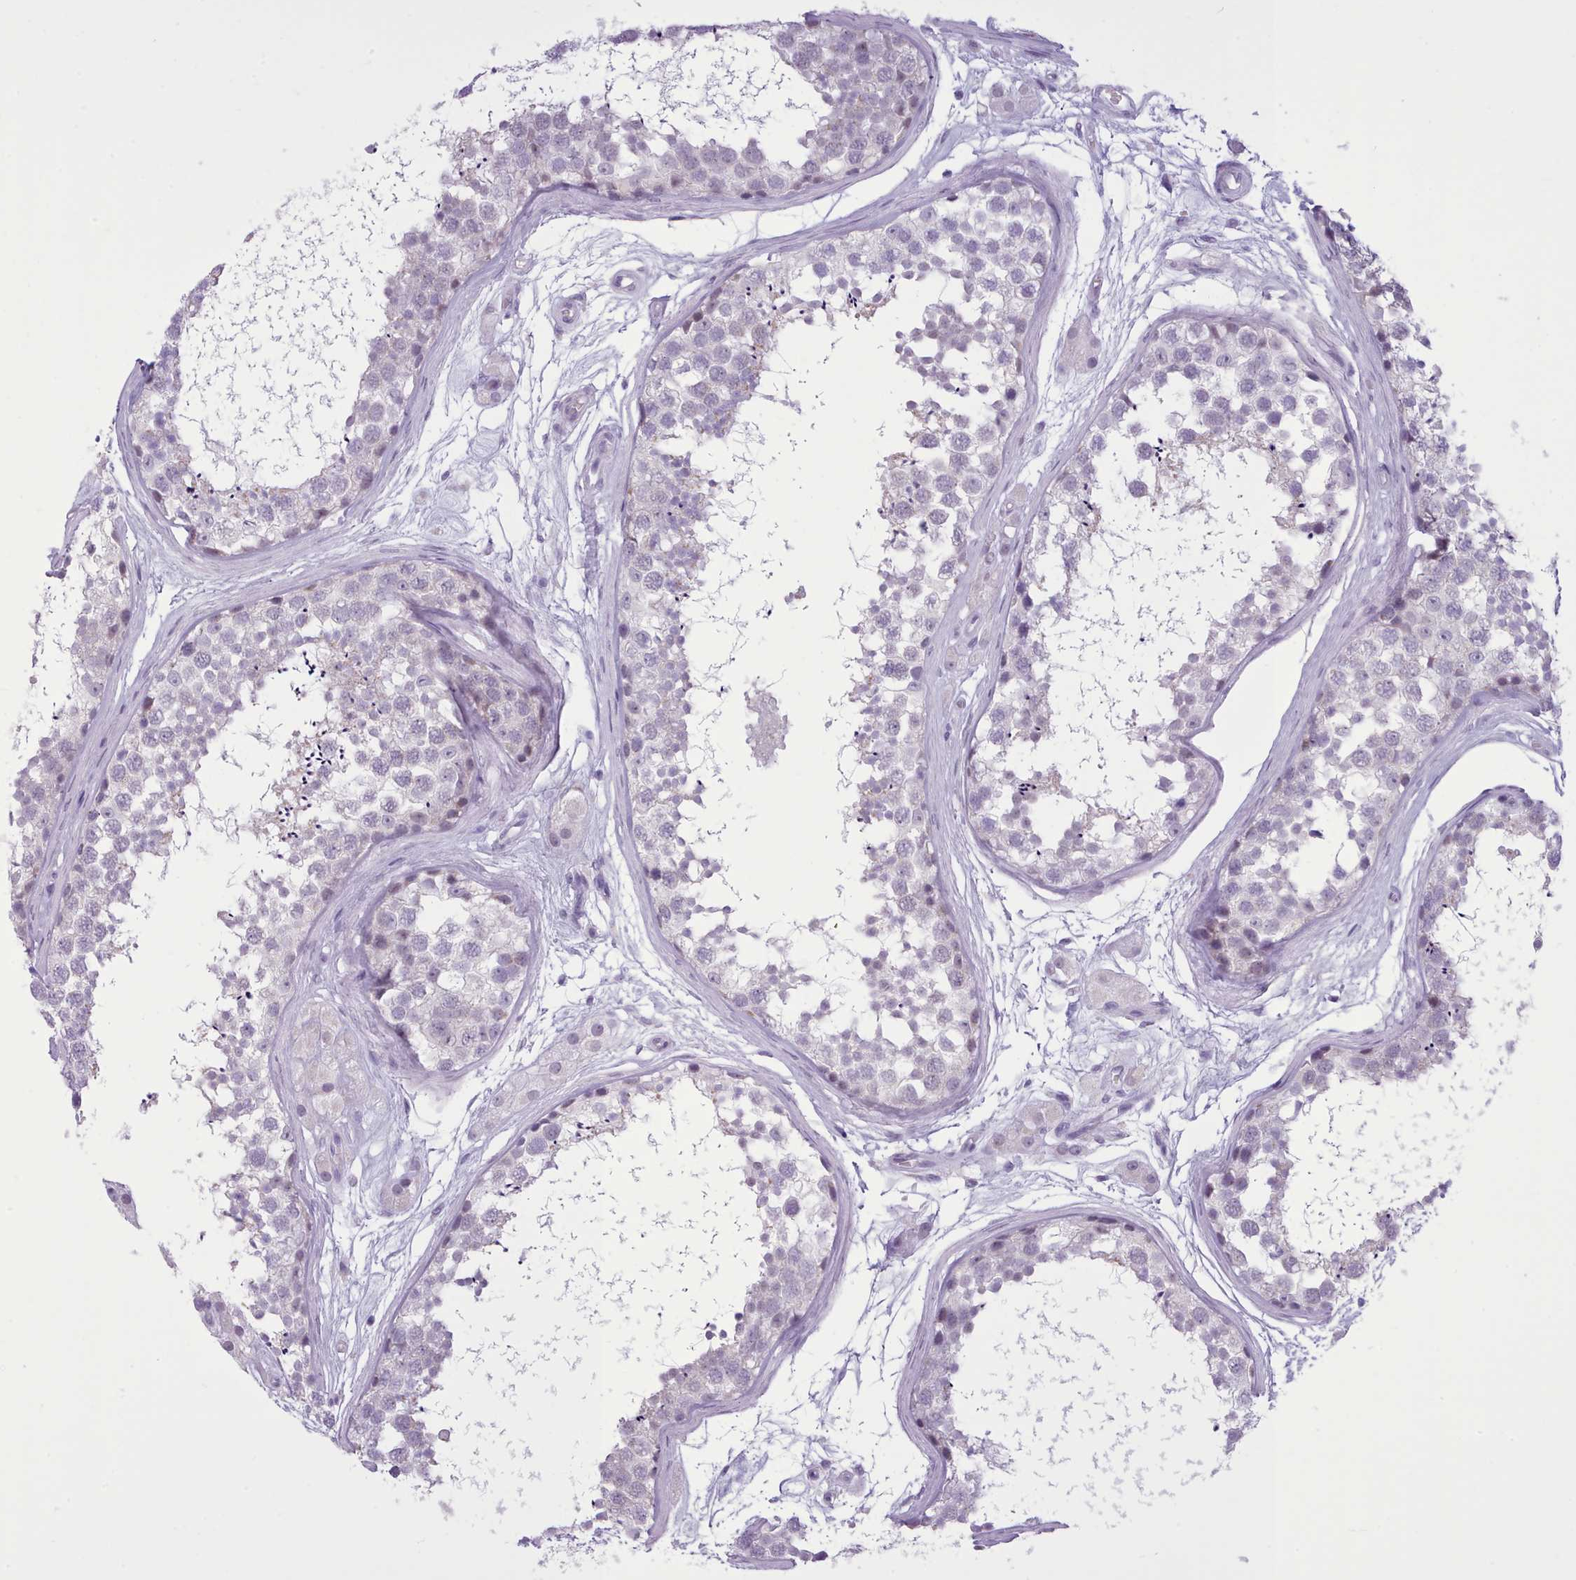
{"staining": {"intensity": "weak", "quantity": "<25%", "location": "nuclear"}, "tissue": "testis", "cell_type": "Cells in seminiferous ducts", "image_type": "normal", "snomed": [{"axis": "morphology", "description": "Normal tissue, NOS"}, {"axis": "topography", "description": "Testis"}], "caption": "Immunohistochemistry photomicrograph of normal testis stained for a protein (brown), which demonstrates no expression in cells in seminiferous ducts.", "gene": "FBXO48", "patient": {"sex": "male", "age": 56}}